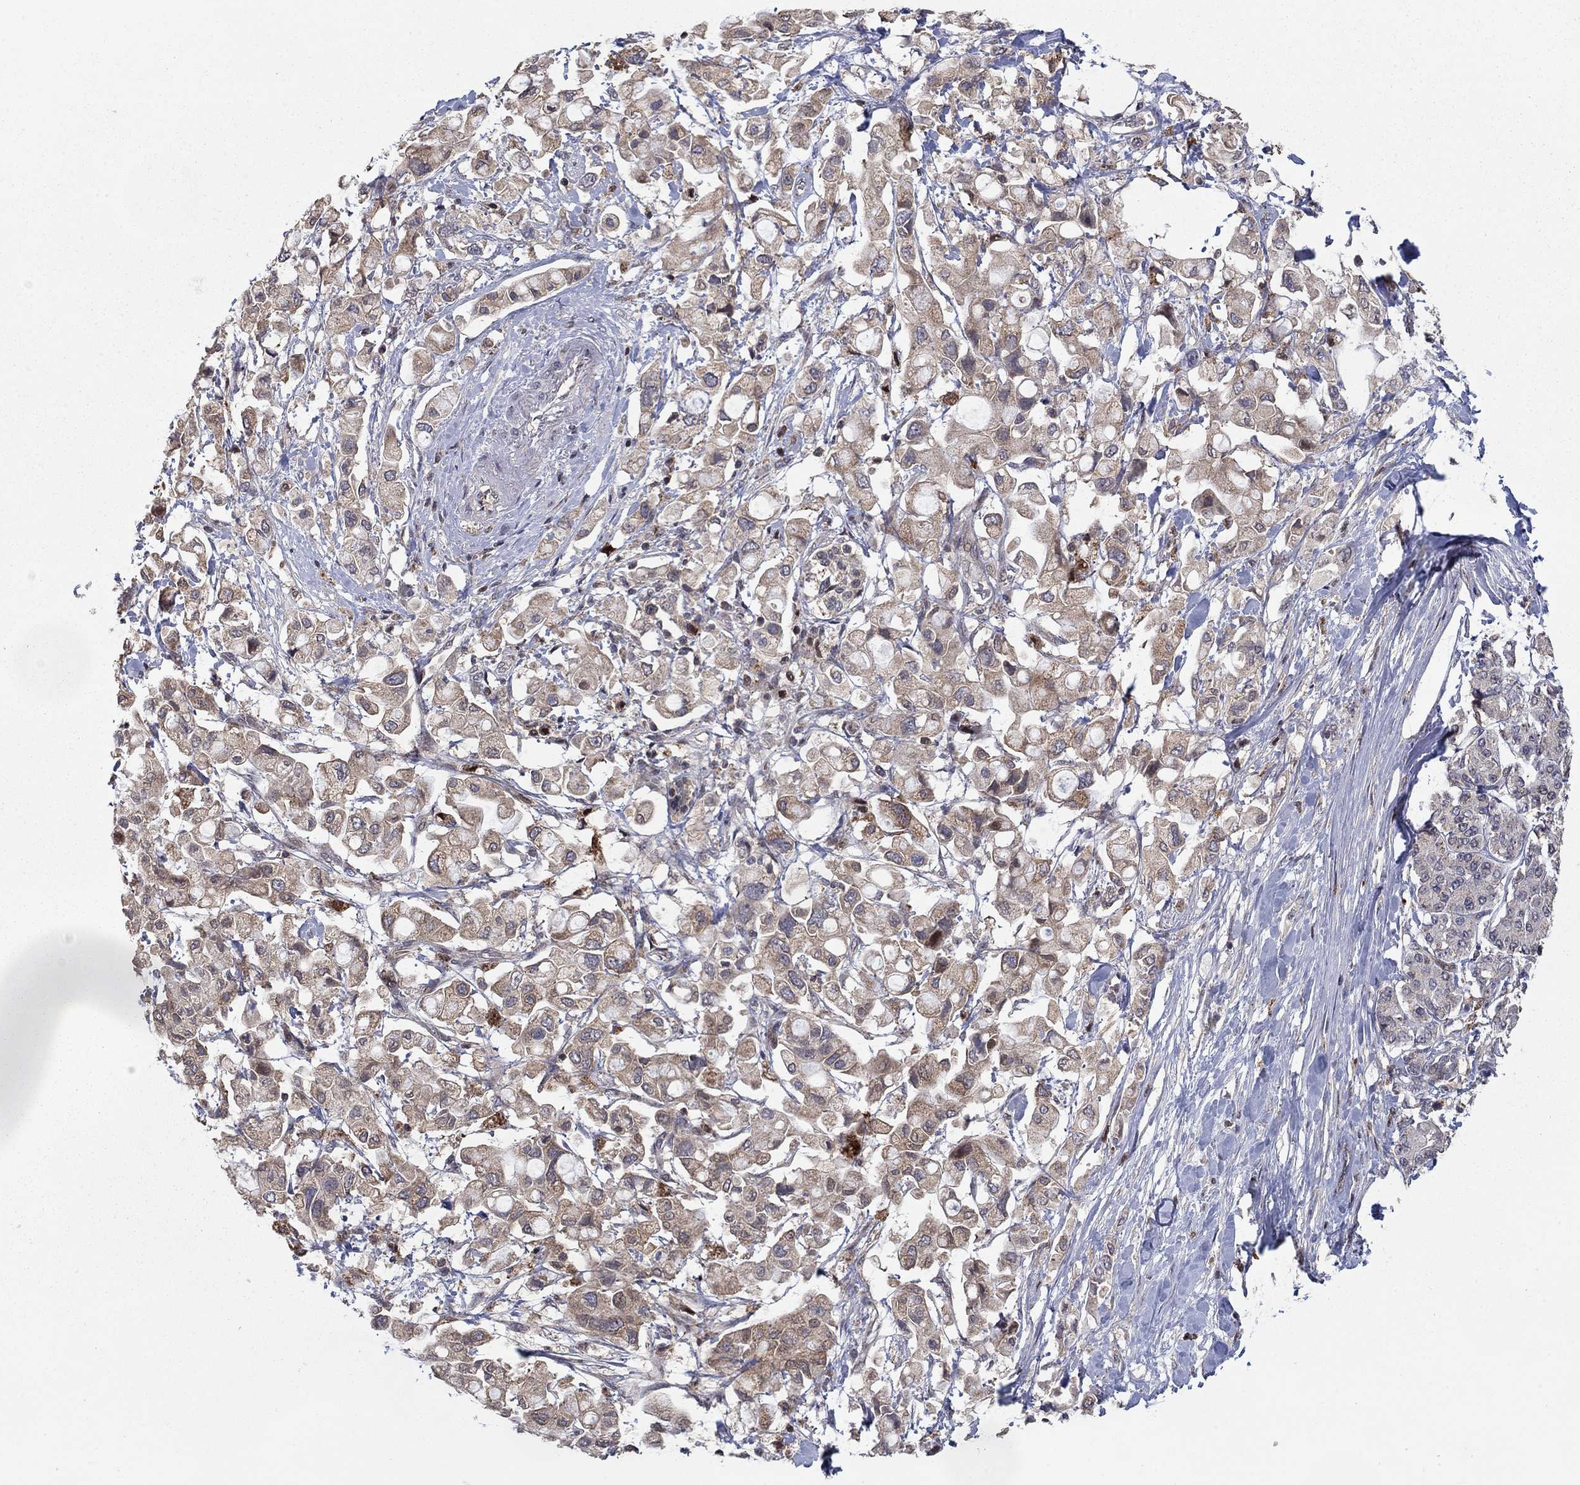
{"staining": {"intensity": "weak", "quantity": ">75%", "location": "cytoplasmic/membranous"}, "tissue": "pancreatic cancer", "cell_type": "Tumor cells", "image_type": "cancer", "snomed": [{"axis": "morphology", "description": "Adenocarcinoma, NOS"}, {"axis": "topography", "description": "Pancreas"}], "caption": "Pancreatic cancer (adenocarcinoma) stained for a protein (brown) reveals weak cytoplasmic/membranous positive expression in about >75% of tumor cells.", "gene": "LPCAT4", "patient": {"sex": "female", "age": 56}}